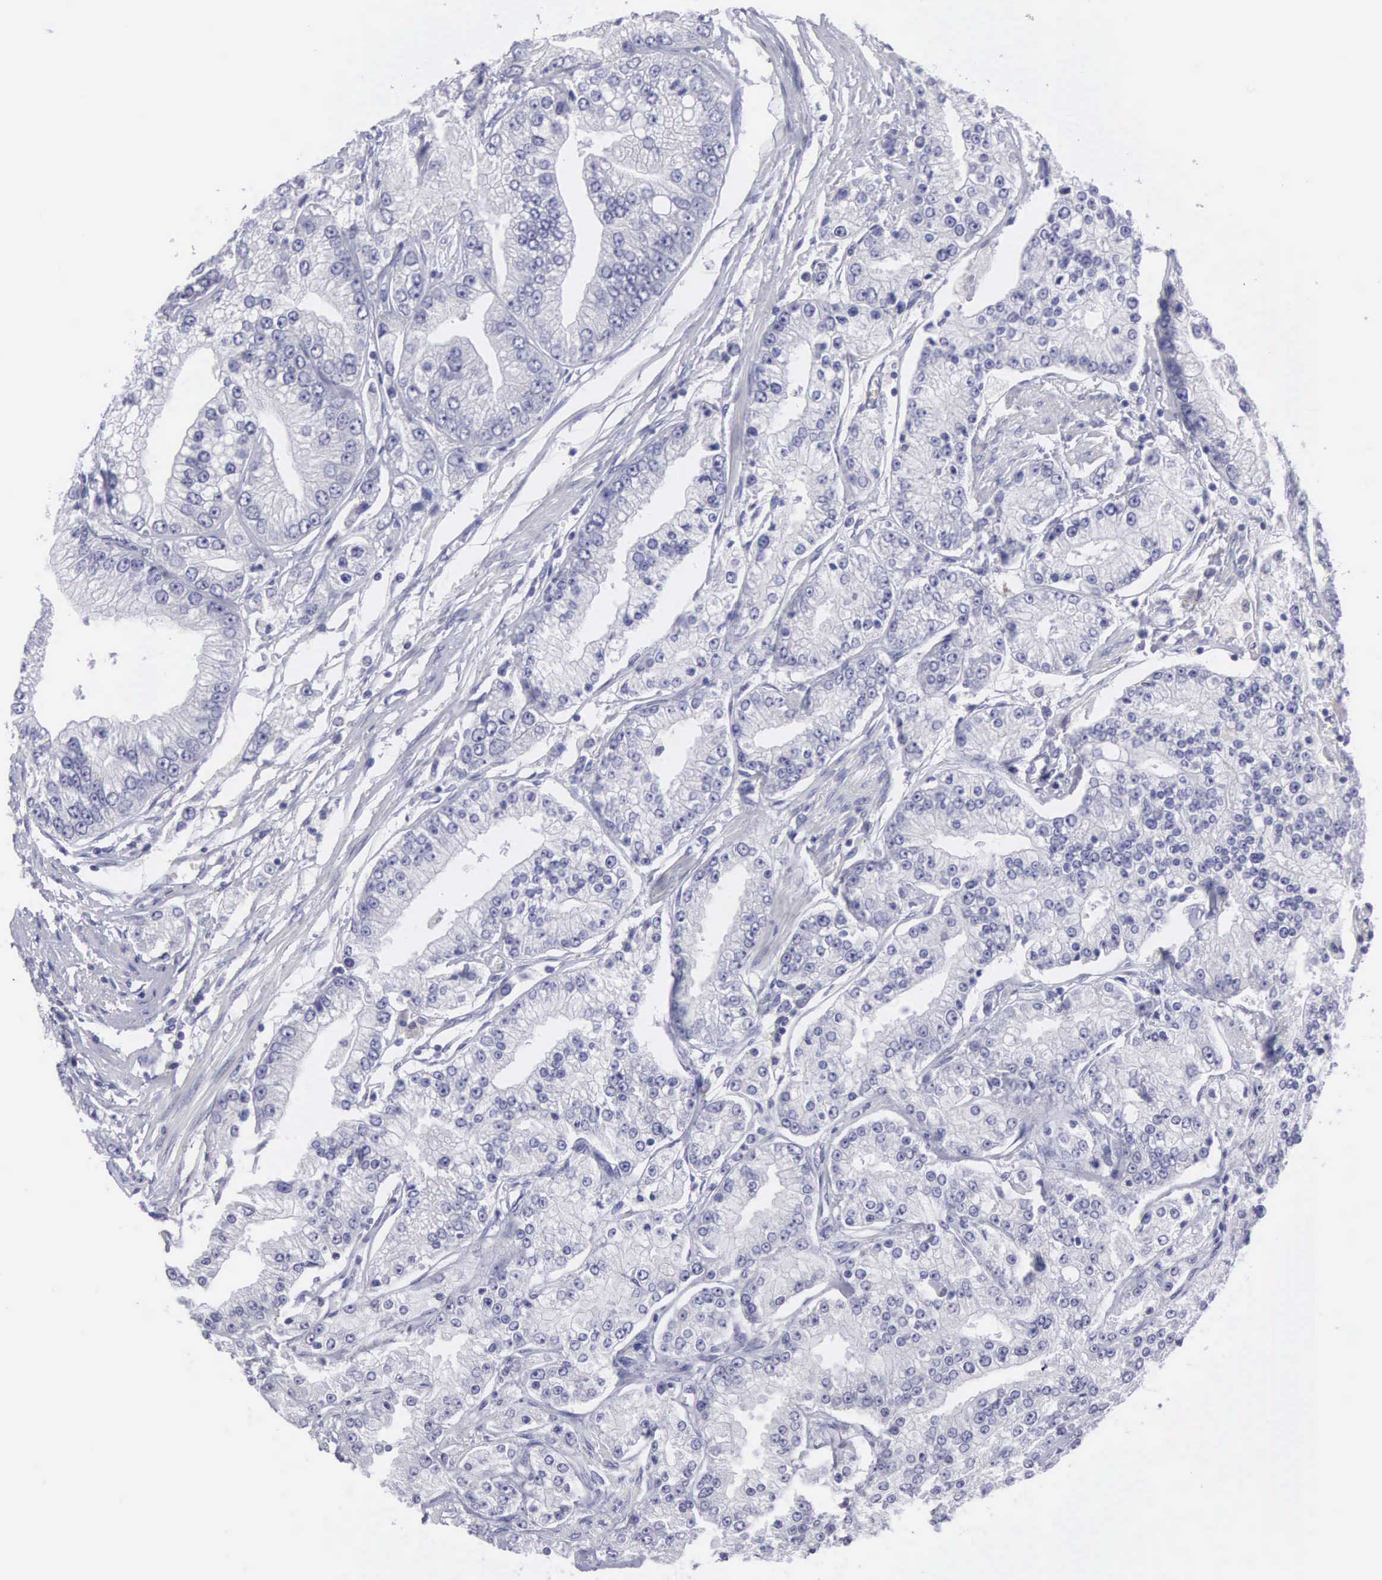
{"staining": {"intensity": "negative", "quantity": "none", "location": "none"}, "tissue": "prostate cancer", "cell_type": "Tumor cells", "image_type": "cancer", "snomed": [{"axis": "morphology", "description": "Adenocarcinoma, Medium grade"}, {"axis": "topography", "description": "Prostate"}], "caption": "Prostate medium-grade adenocarcinoma was stained to show a protein in brown. There is no significant staining in tumor cells.", "gene": "SLITRK4", "patient": {"sex": "male", "age": 72}}